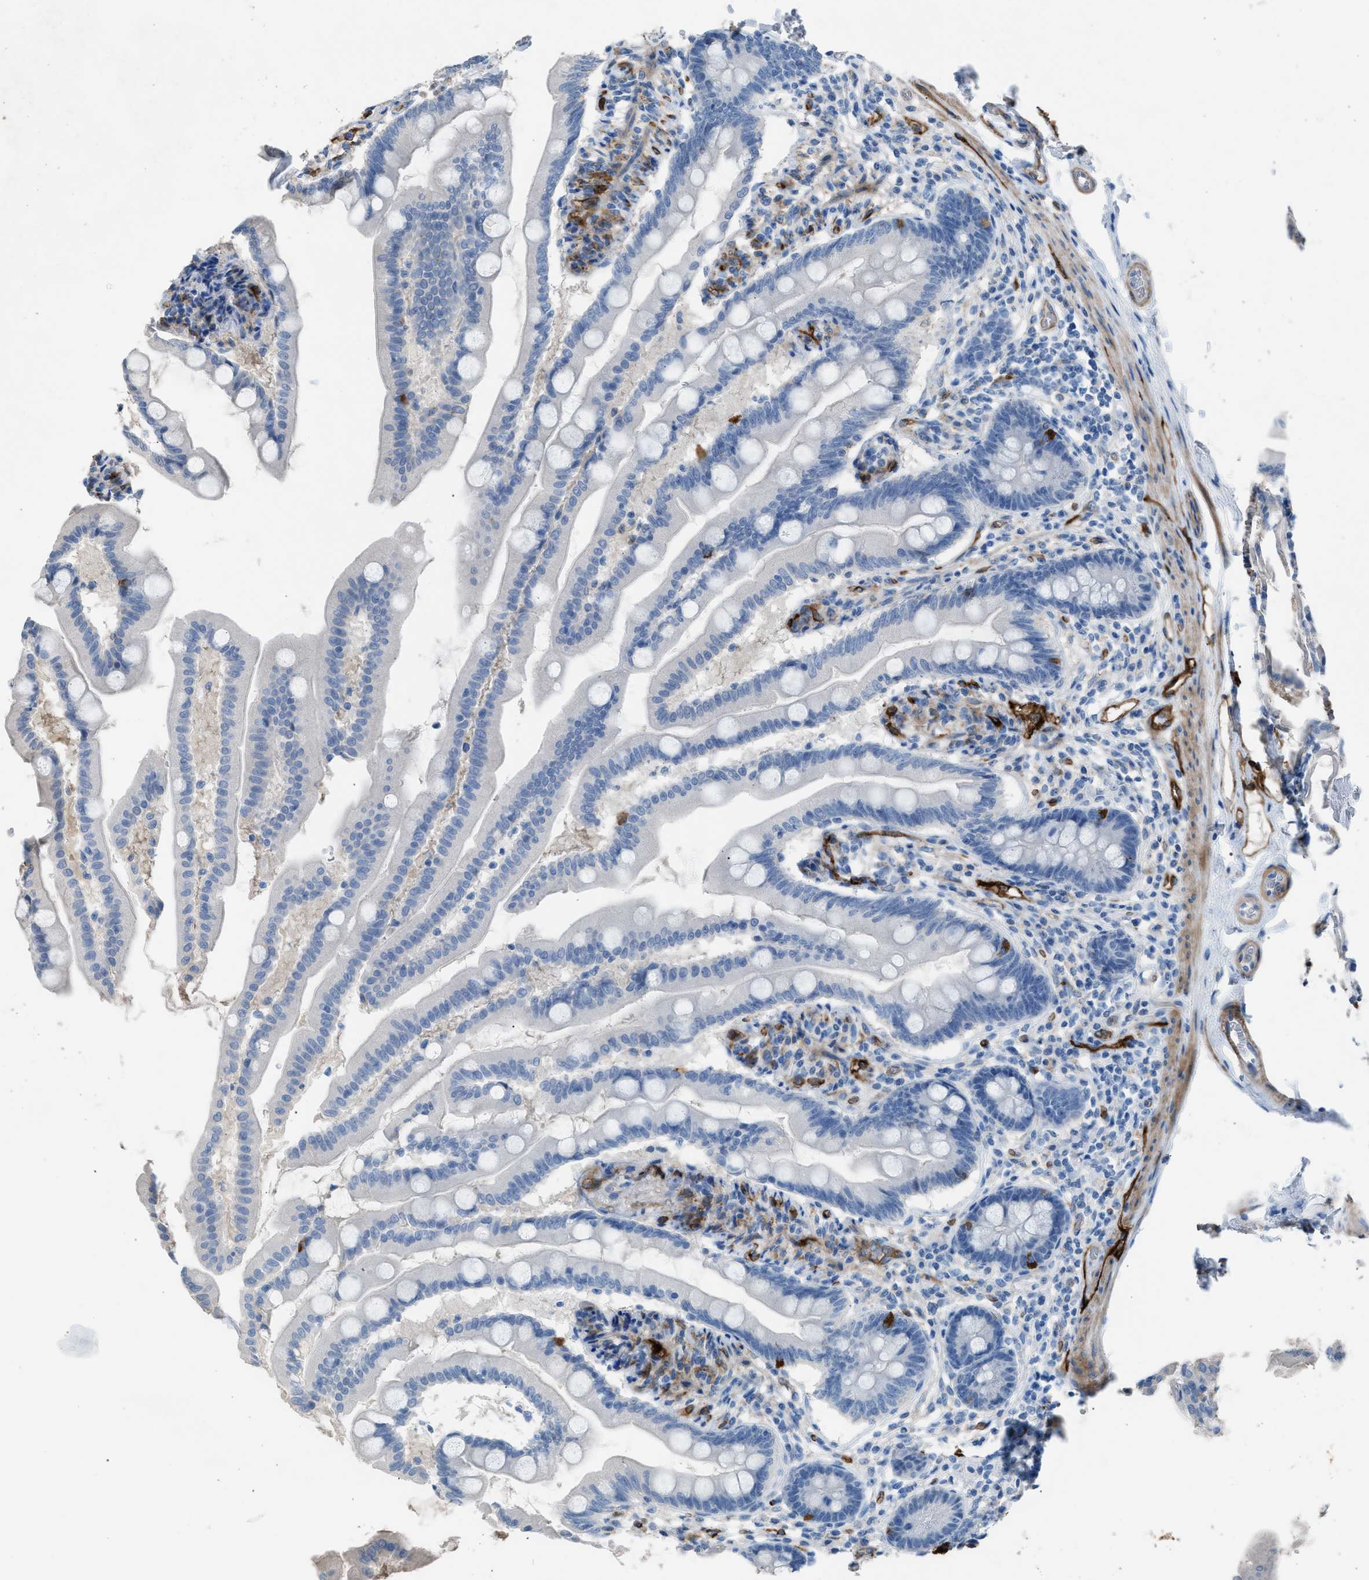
{"staining": {"intensity": "negative", "quantity": "none", "location": "none"}, "tissue": "small intestine", "cell_type": "Glandular cells", "image_type": "normal", "snomed": [{"axis": "morphology", "description": "Normal tissue, NOS"}, {"axis": "topography", "description": "Small intestine"}], "caption": "Glandular cells show no significant protein staining in normal small intestine. (DAB immunohistochemistry (IHC) visualized using brightfield microscopy, high magnification).", "gene": "DYSF", "patient": {"sex": "female", "age": 56}}